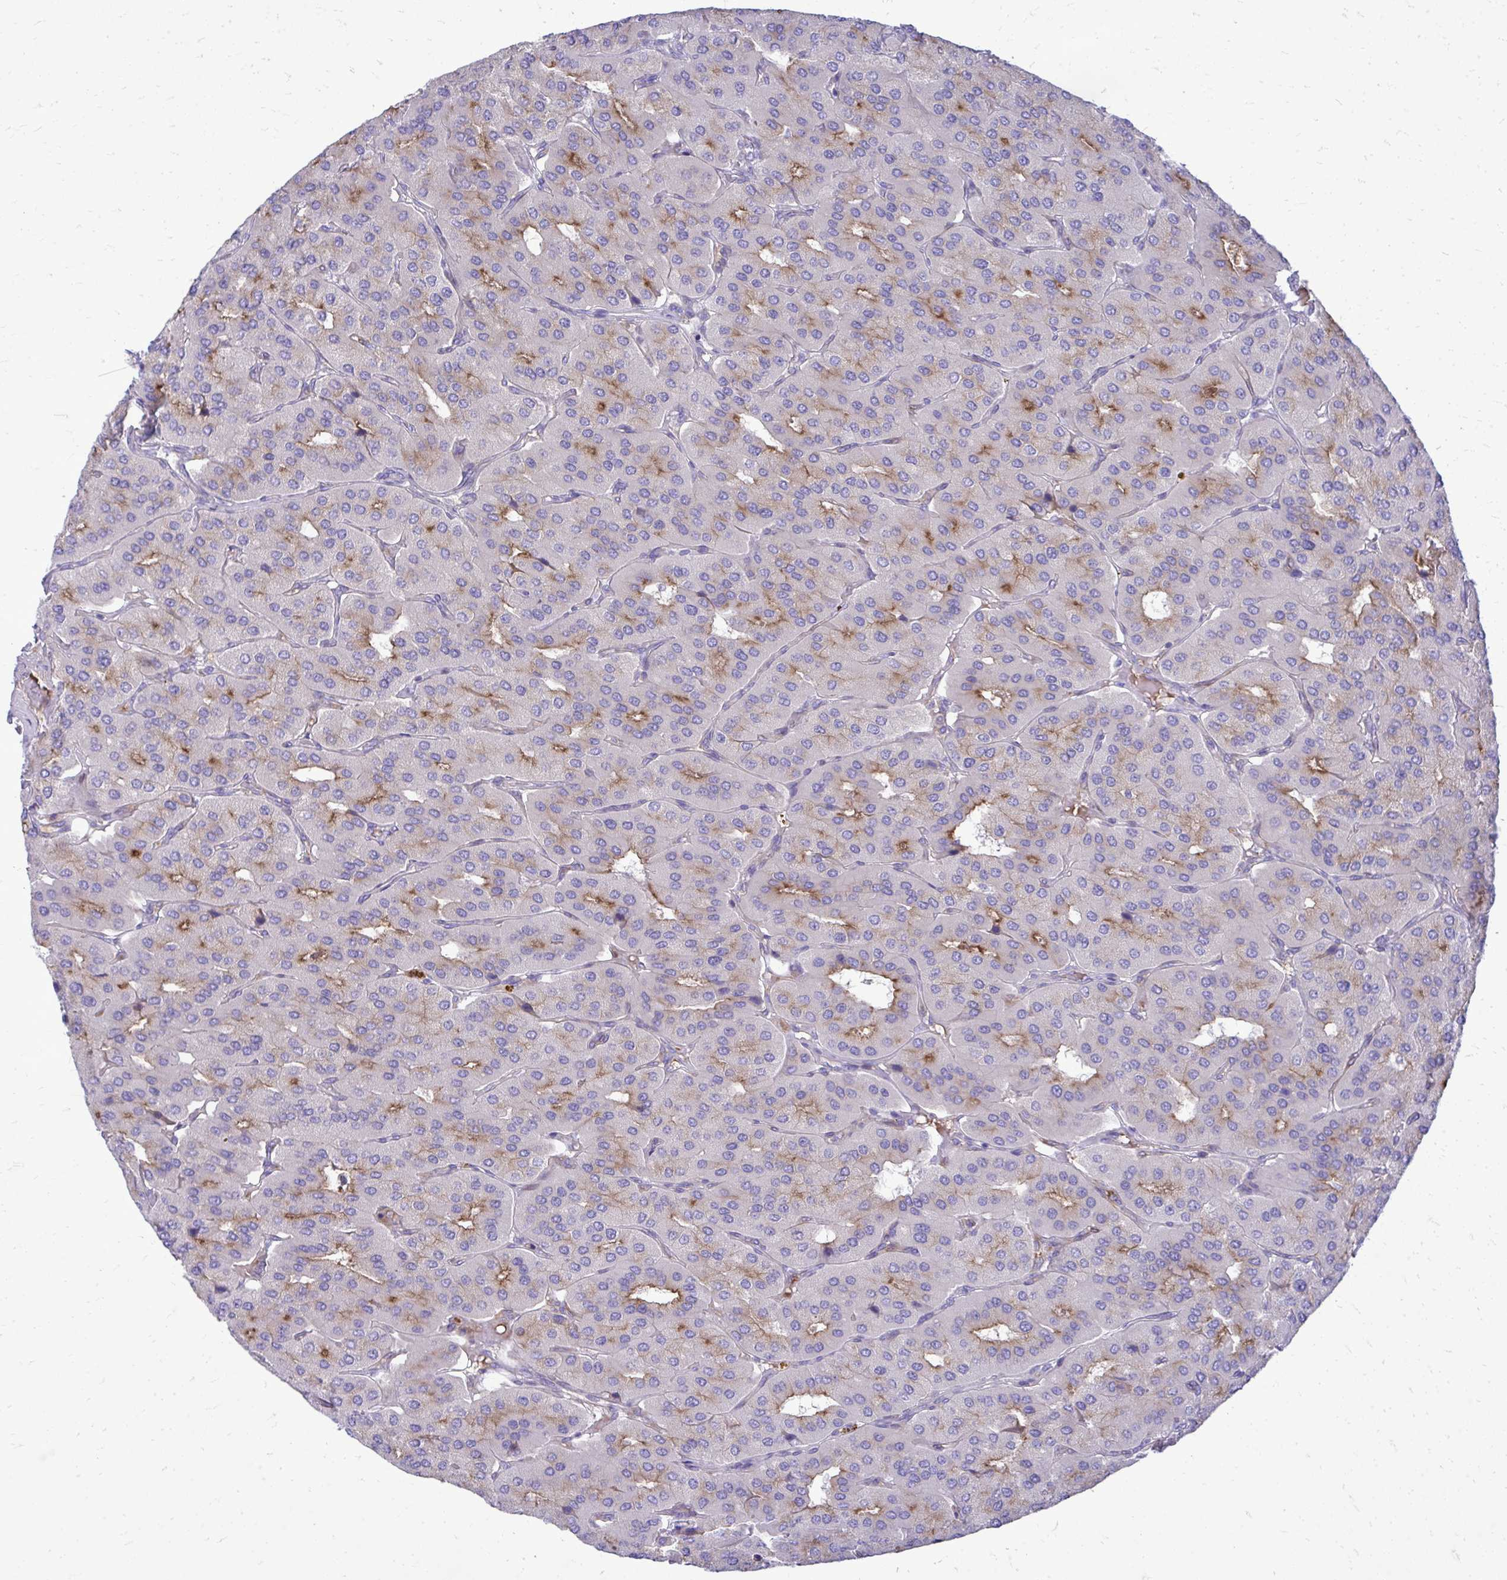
{"staining": {"intensity": "moderate", "quantity": "<25%", "location": "cytoplasmic/membranous"}, "tissue": "parathyroid gland", "cell_type": "Glandular cells", "image_type": "normal", "snomed": [{"axis": "morphology", "description": "Normal tissue, NOS"}, {"axis": "morphology", "description": "Adenoma, NOS"}, {"axis": "topography", "description": "Parathyroid gland"}], "caption": "The photomicrograph demonstrates immunohistochemical staining of unremarkable parathyroid gland. There is moderate cytoplasmic/membranous staining is seen in about <25% of glandular cells. Using DAB (brown) and hematoxylin (blue) stains, captured at high magnification using brightfield microscopy.", "gene": "TP53I11", "patient": {"sex": "female", "age": 86}}